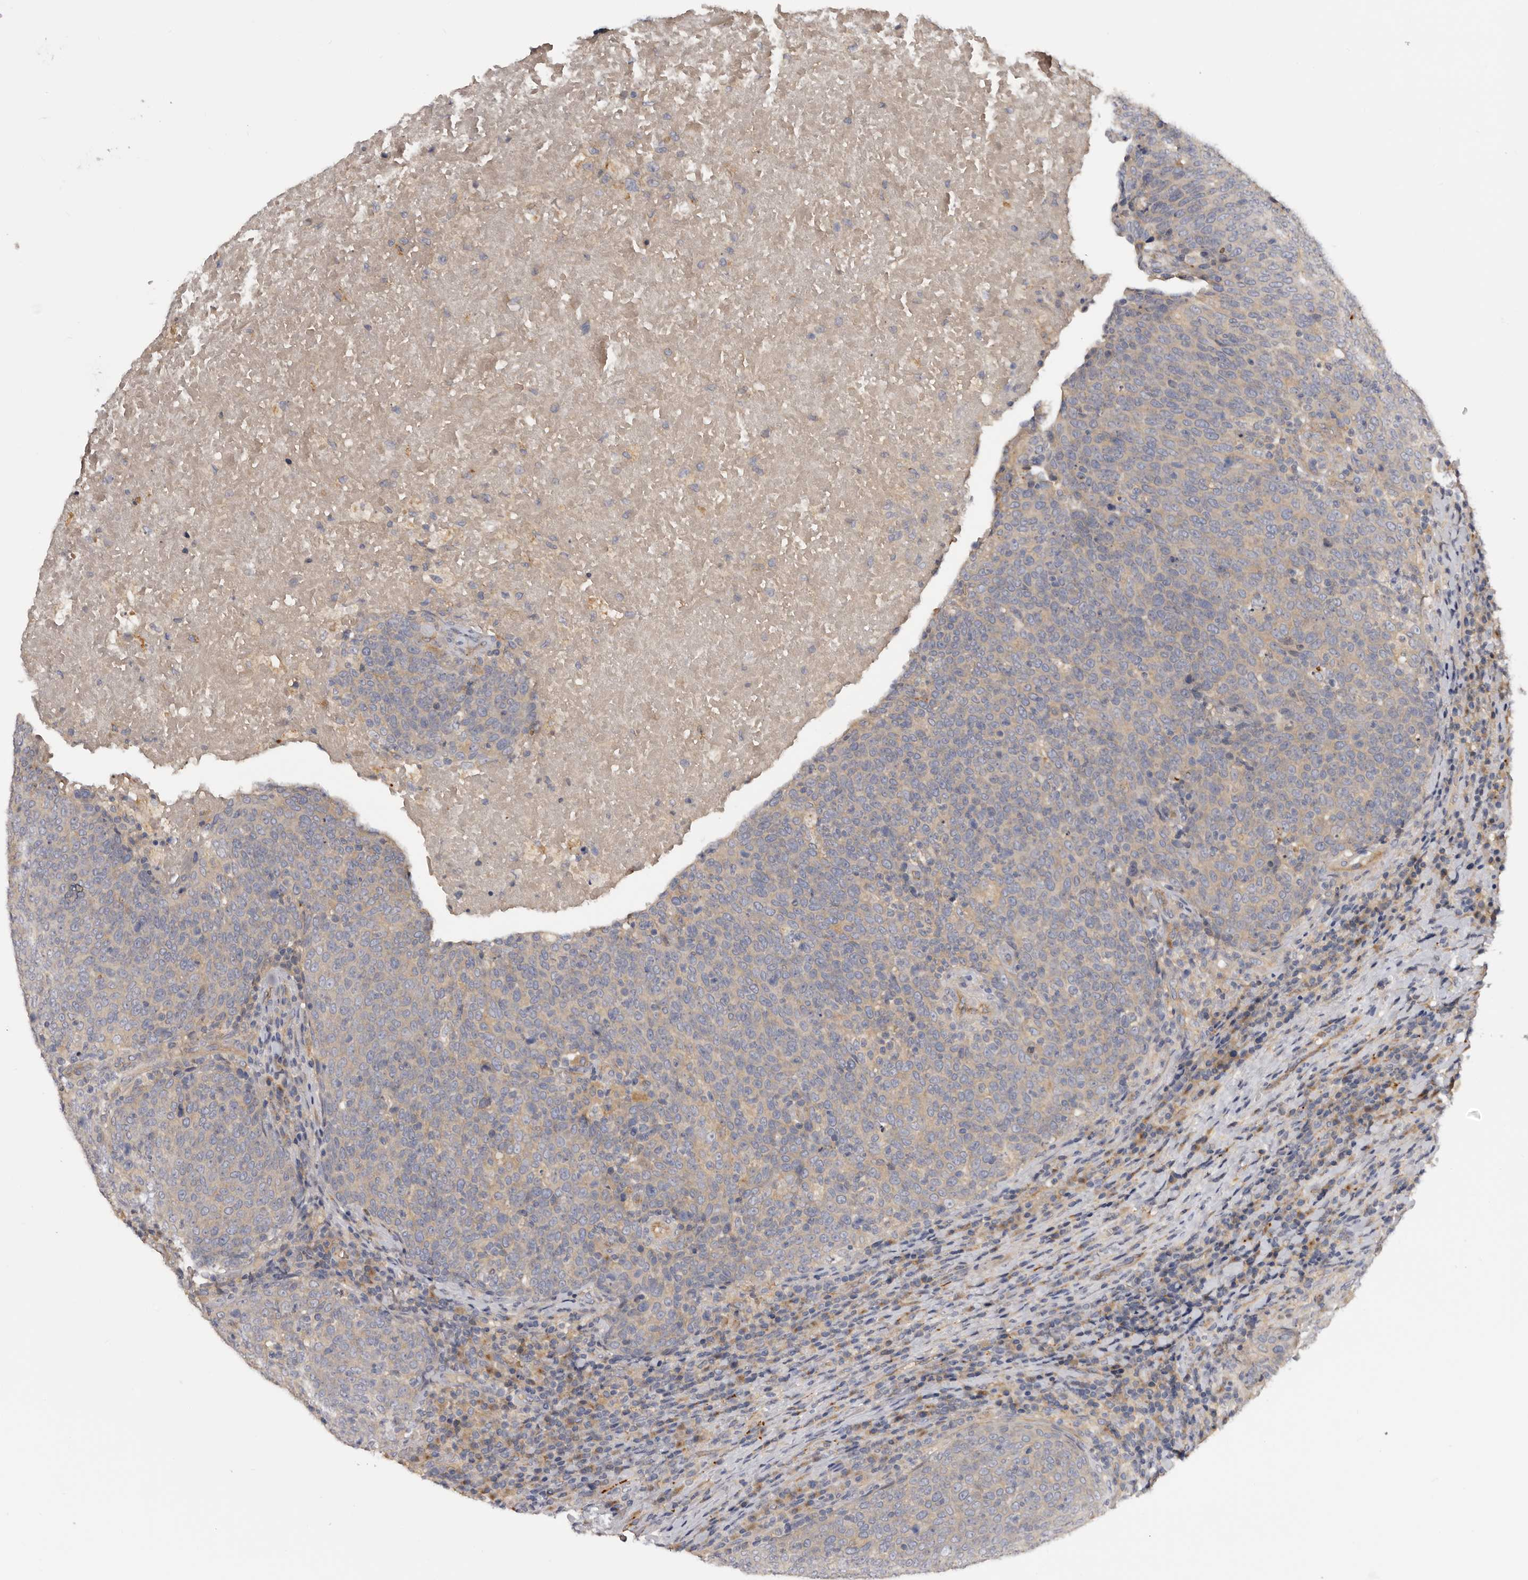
{"staining": {"intensity": "negative", "quantity": "none", "location": "none"}, "tissue": "head and neck cancer", "cell_type": "Tumor cells", "image_type": "cancer", "snomed": [{"axis": "morphology", "description": "Squamous cell carcinoma, NOS"}, {"axis": "morphology", "description": "Squamous cell carcinoma, metastatic, NOS"}, {"axis": "topography", "description": "Lymph node"}, {"axis": "topography", "description": "Head-Neck"}], "caption": "High magnification brightfield microscopy of metastatic squamous cell carcinoma (head and neck) stained with DAB (3,3'-diaminobenzidine) (brown) and counterstained with hematoxylin (blue): tumor cells show no significant expression.", "gene": "INKA2", "patient": {"sex": "male", "age": 62}}